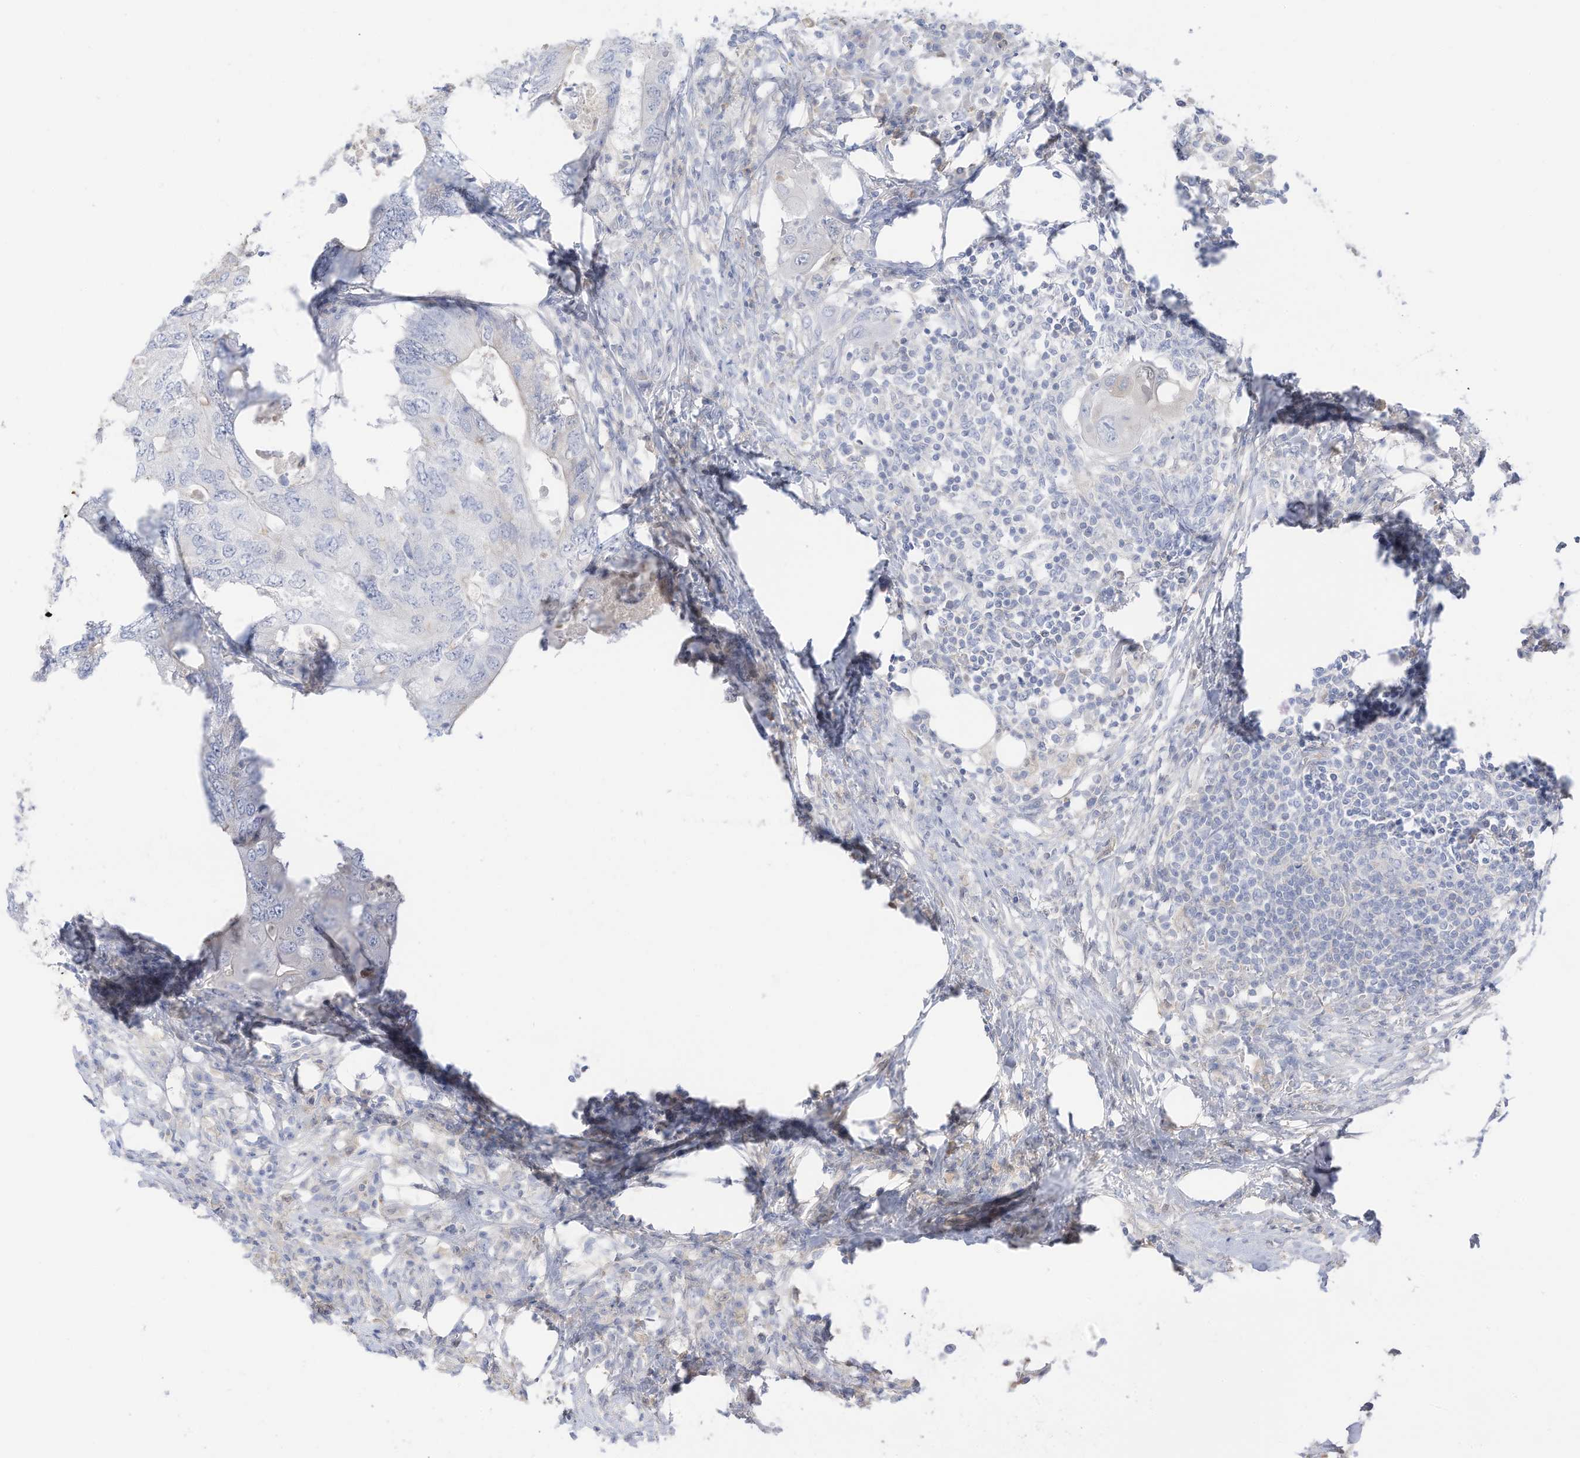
{"staining": {"intensity": "negative", "quantity": "none", "location": "none"}, "tissue": "colorectal cancer", "cell_type": "Tumor cells", "image_type": "cancer", "snomed": [{"axis": "morphology", "description": "Adenocarcinoma, NOS"}, {"axis": "topography", "description": "Colon"}], "caption": "Photomicrograph shows no significant protein expression in tumor cells of adenocarcinoma (colorectal).", "gene": "HSD17B13", "patient": {"sex": "male", "age": 71}}